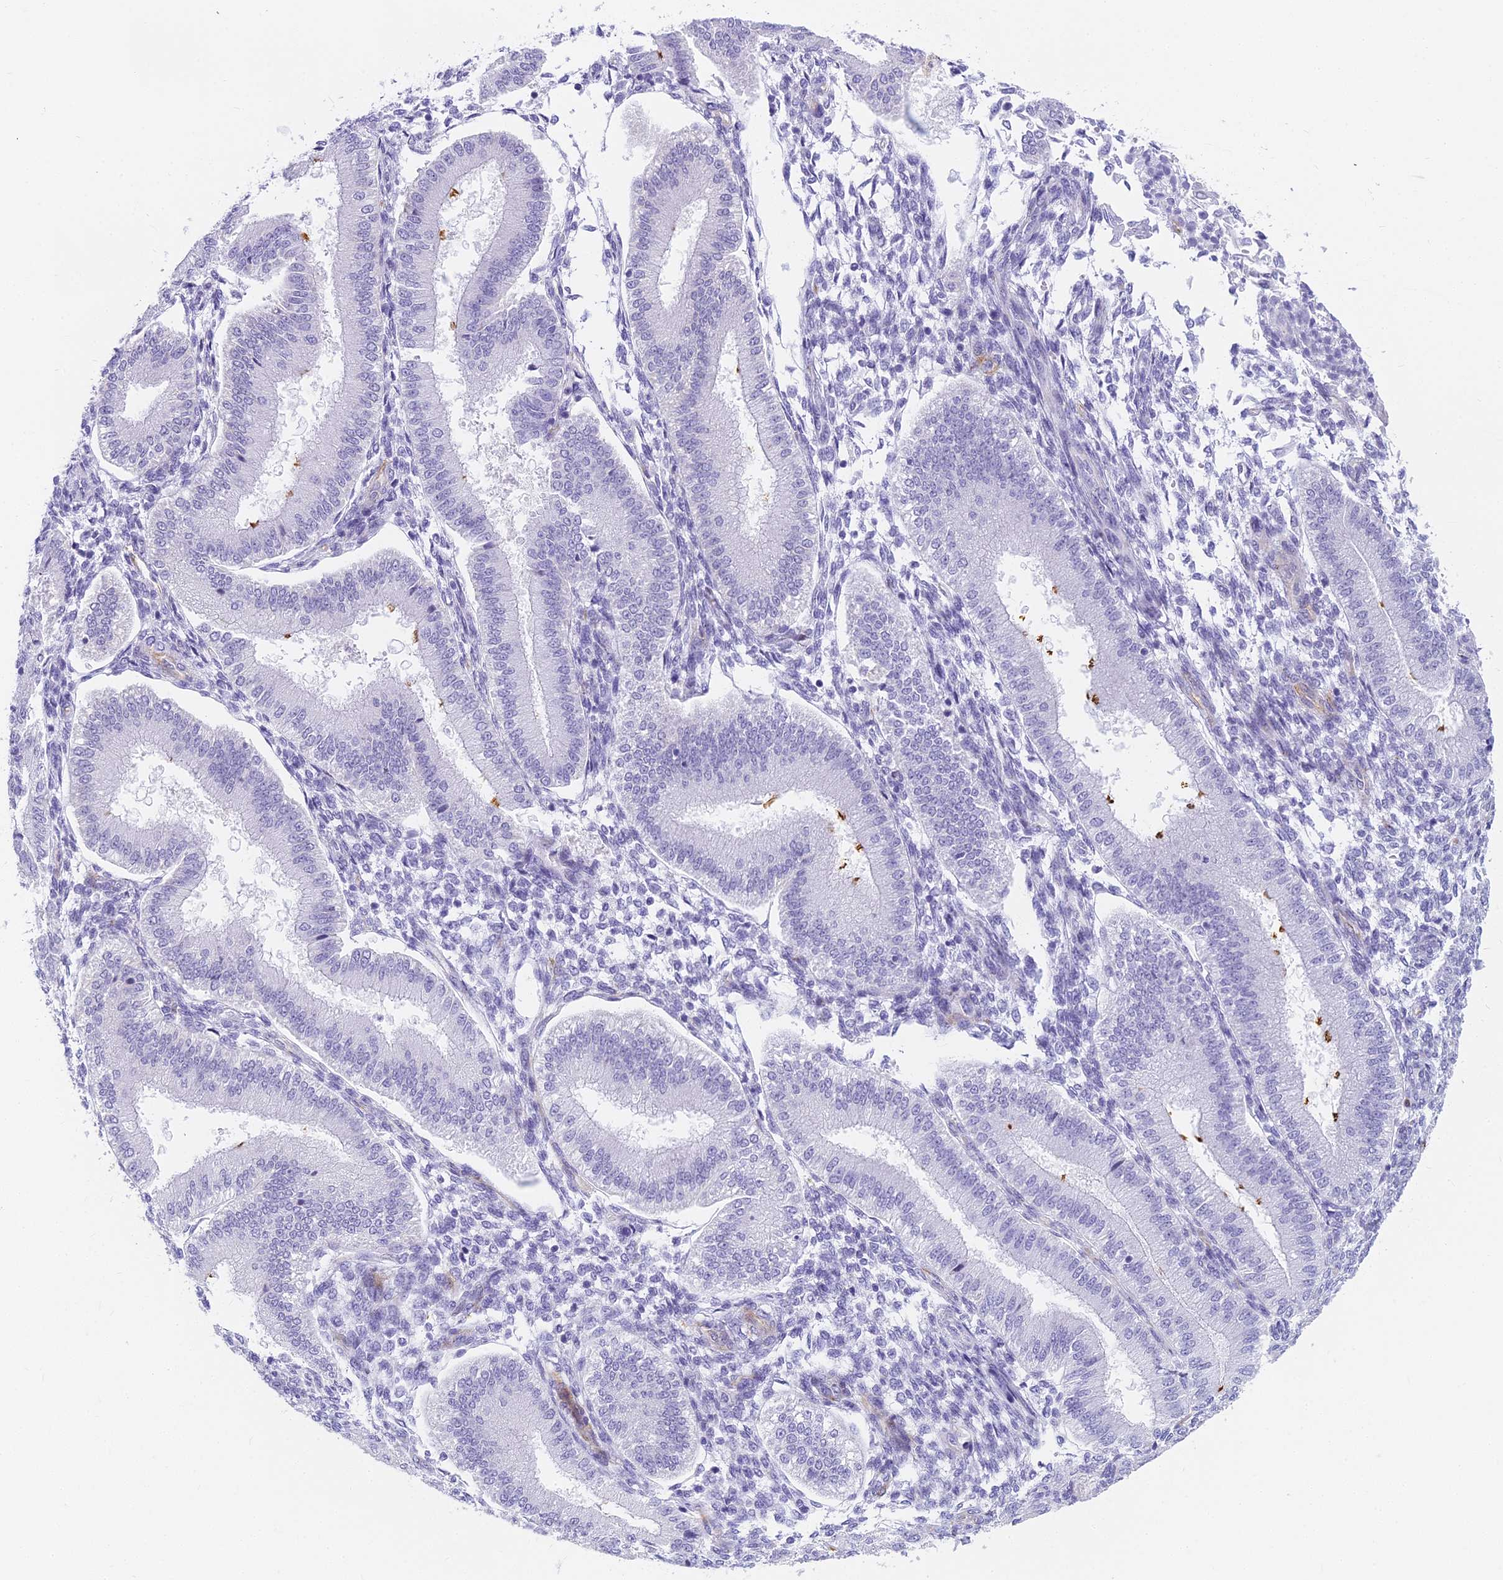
{"staining": {"intensity": "negative", "quantity": "none", "location": "none"}, "tissue": "endometrium", "cell_type": "Cells in endometrial stroma", "image_type": "normal", "snomed": [{"axis": "morphology", "description": "Normal tissue, NOS"}, {"axis": "topography", "description": "Endometrium"}], "caption": "High power microscopy micrograph of an IHC micrograph of benign endometrium, revealing no significant expression in cells in endometrial stroma.", "gene": "ENSG00000265118", "patient": {"sex": "female", "age": 39}}